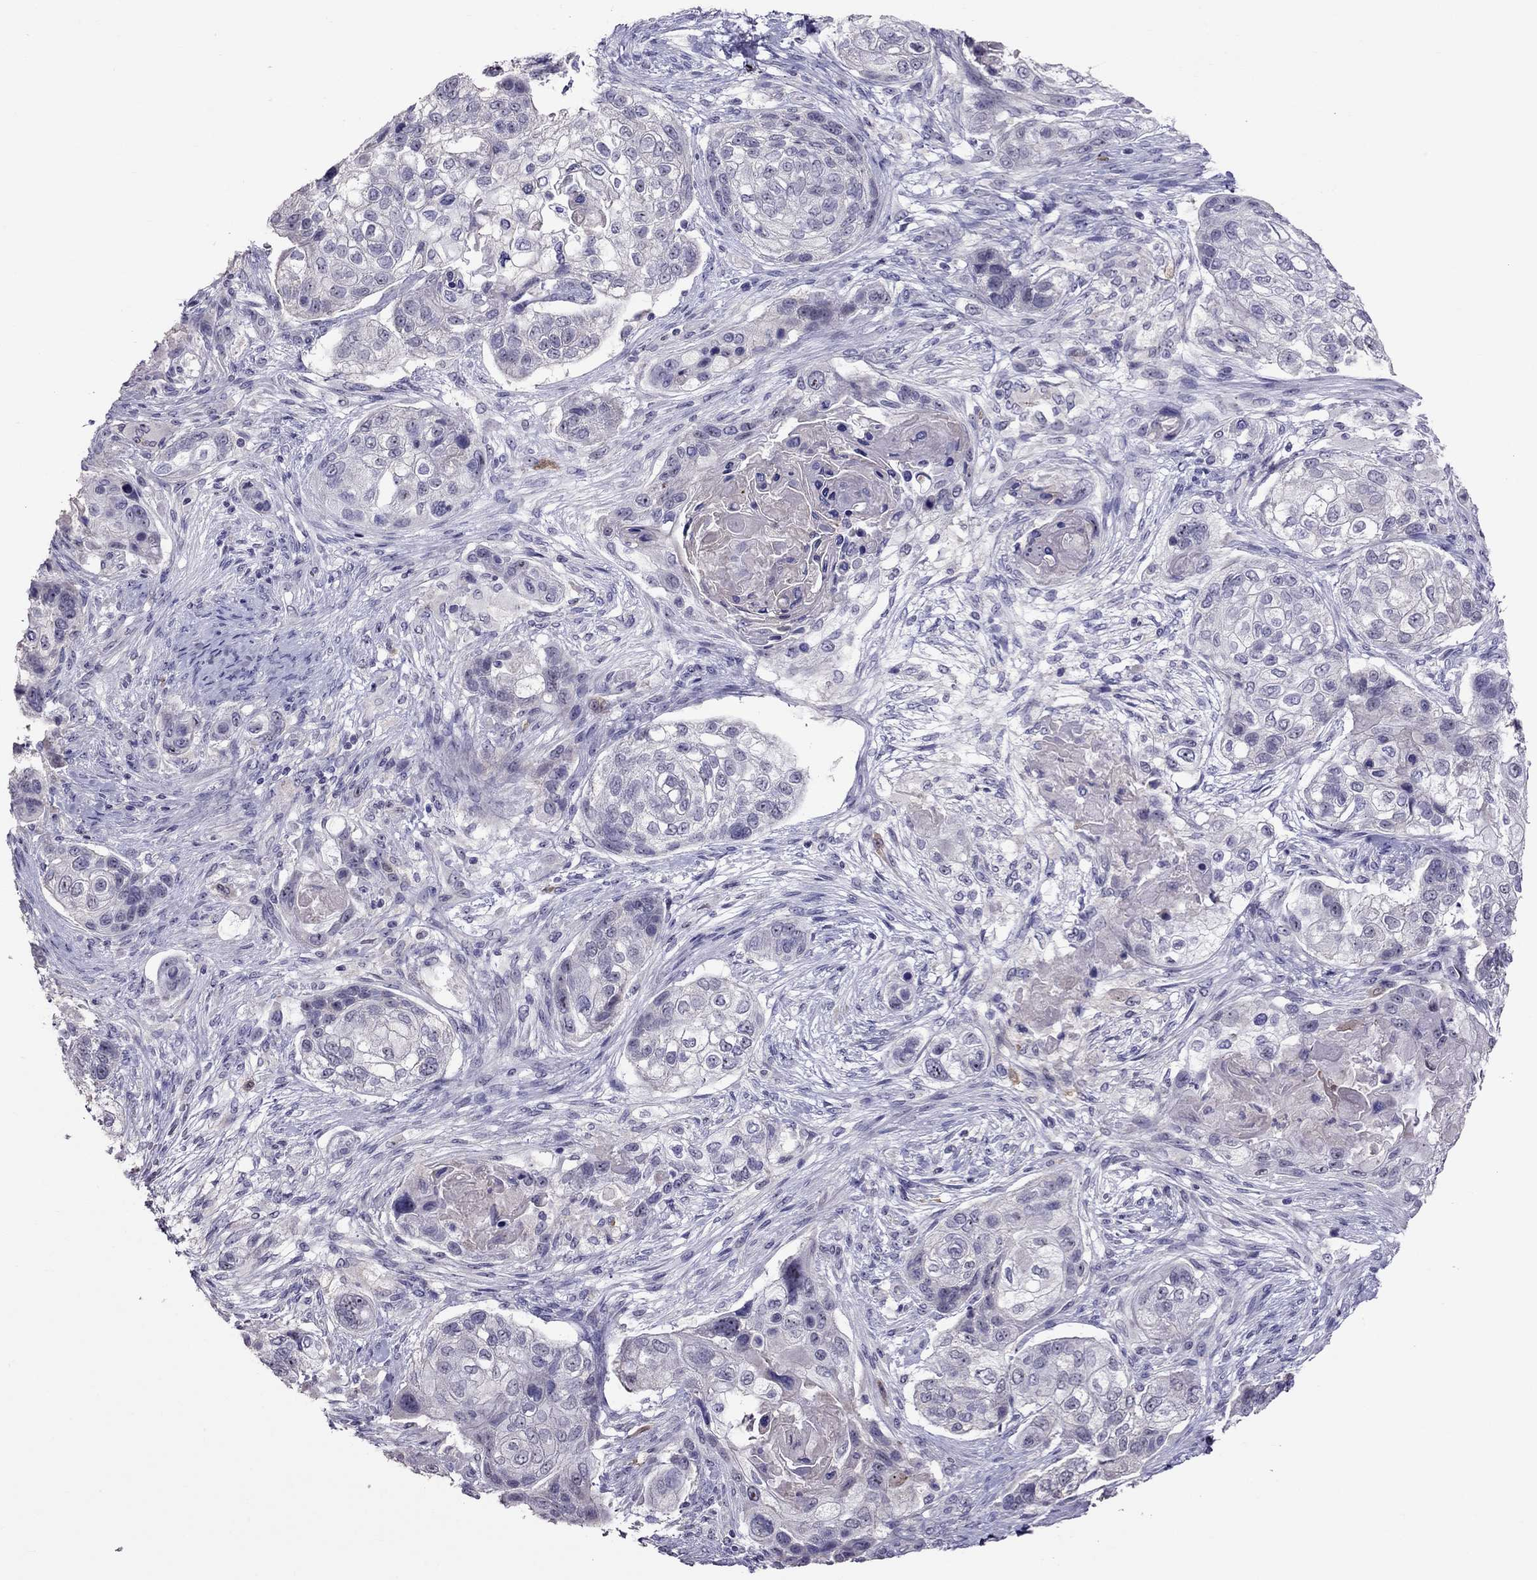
{"staining": {"intensity": "negative", "quantity": "none", "location": "none"}, "tissue": "lung cancer", "cell_type": "Tumor cells", "image_type": "cancer", "snomed": [{"axis": "morphology", "description": "Squamous cell carcinoma, NOS"}, {"axis": "topography", "description": "Lung"}], "caption": "Lung cancer (squamous cell carcinoma) was stained to show a protein in brown. There is no significant positivity in tumor cells.", "gene": "LRRC46", "patient": {"sex": "male", "age": 69}}